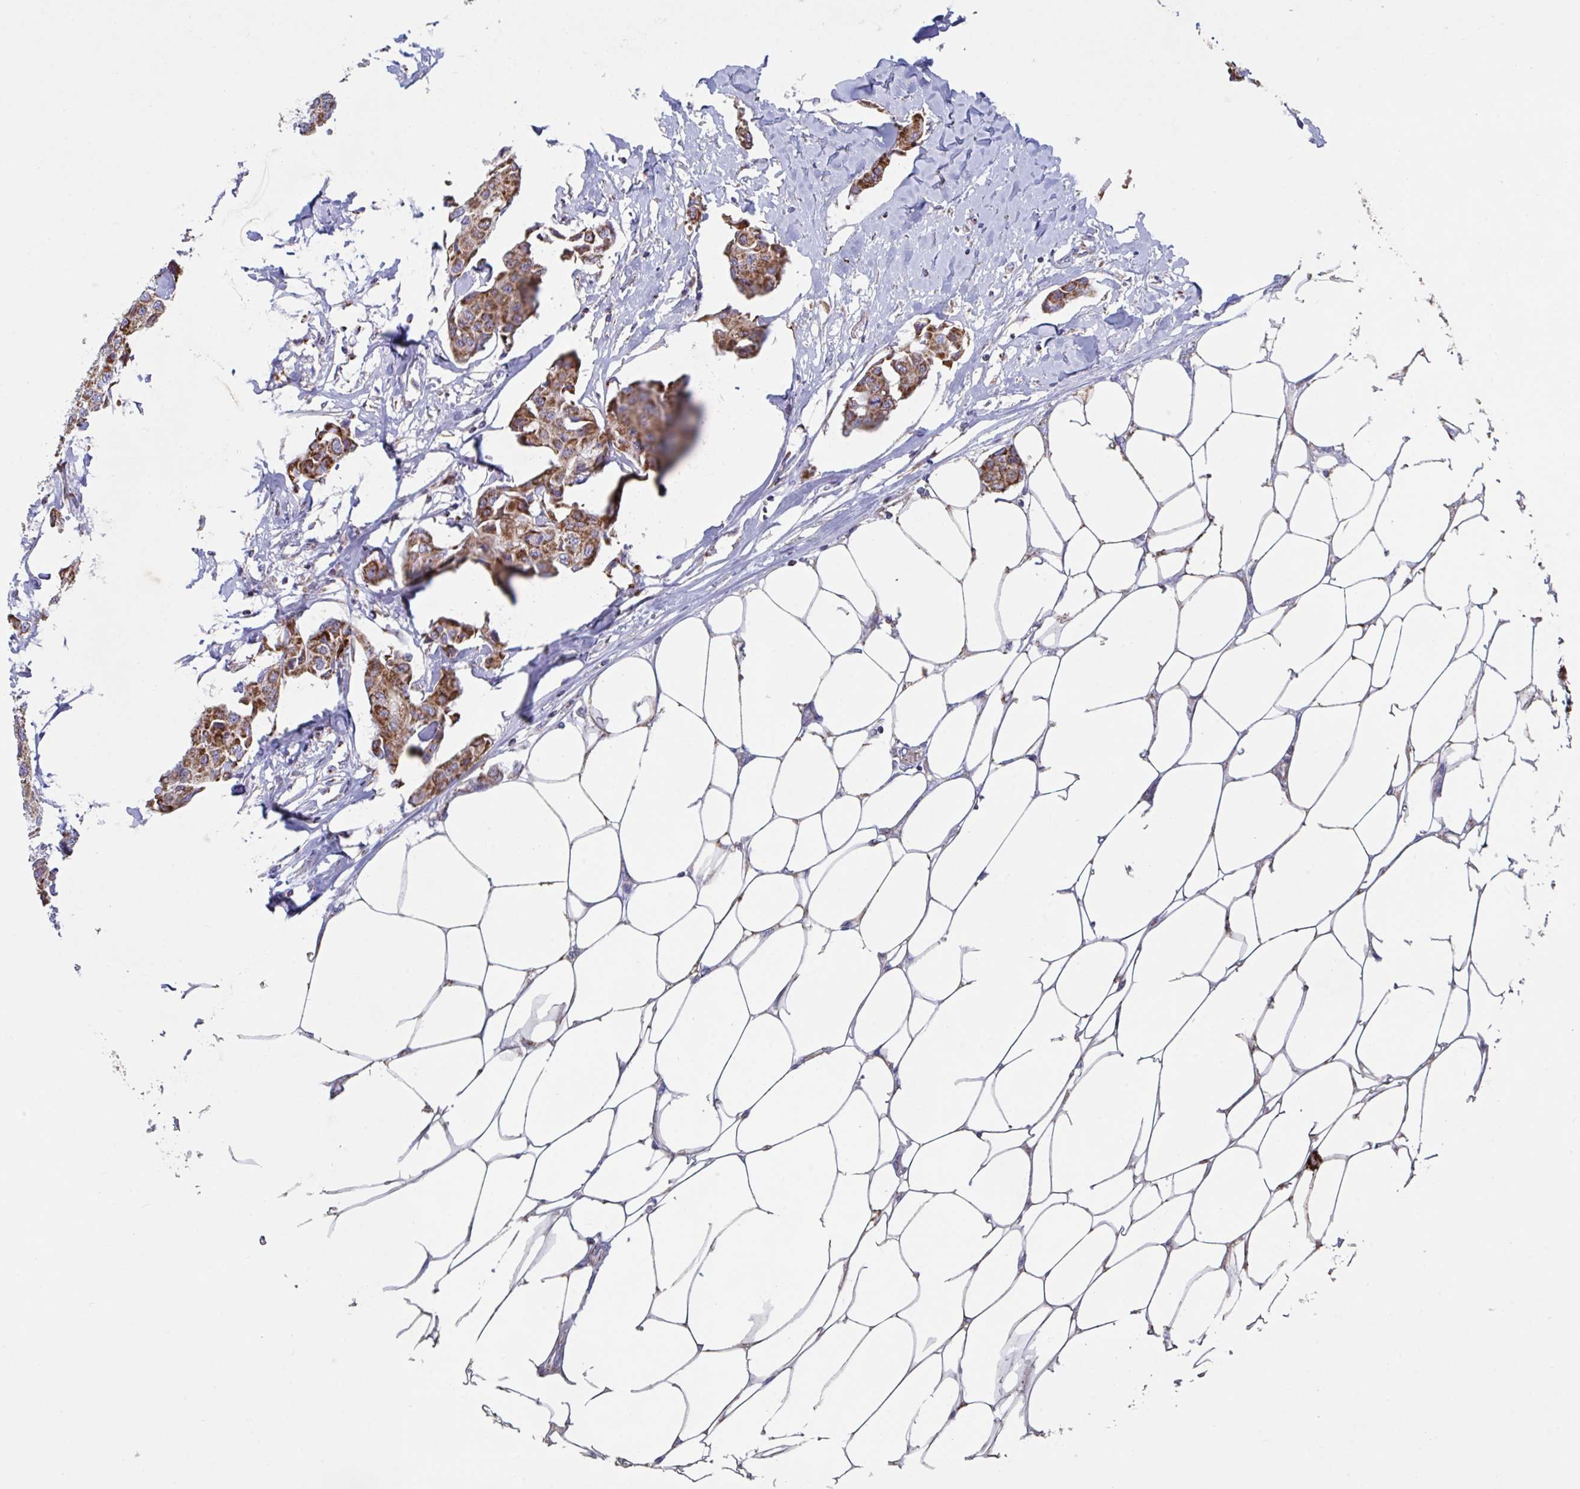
{"staining": {"intensity": "strong", "quantity": ">75%", "location": "cytoplasmic/membranous"}, "tissue": "breast cancer", "cell_type": "Tumor cells", "image_type": "cancer", "snomed": [{"axis": "morphology", "description": "Duct carcinoma"}, {"axis": "topography", "description": "Breast"}, {"axis": "topography", "description": "Lymph node"}], "caption": "Immunohistochemical staining of human intraductal carcinoma (breast) displays strong cytoplasmic/membranous protein staining in about >75% of tumor cells. (DAB (3,3'-diaminobenzidine) IHC with brightfield microscopy, high magnification).", "gene": "BCAT2", "patient": {"sex": "female", "age": 80}}